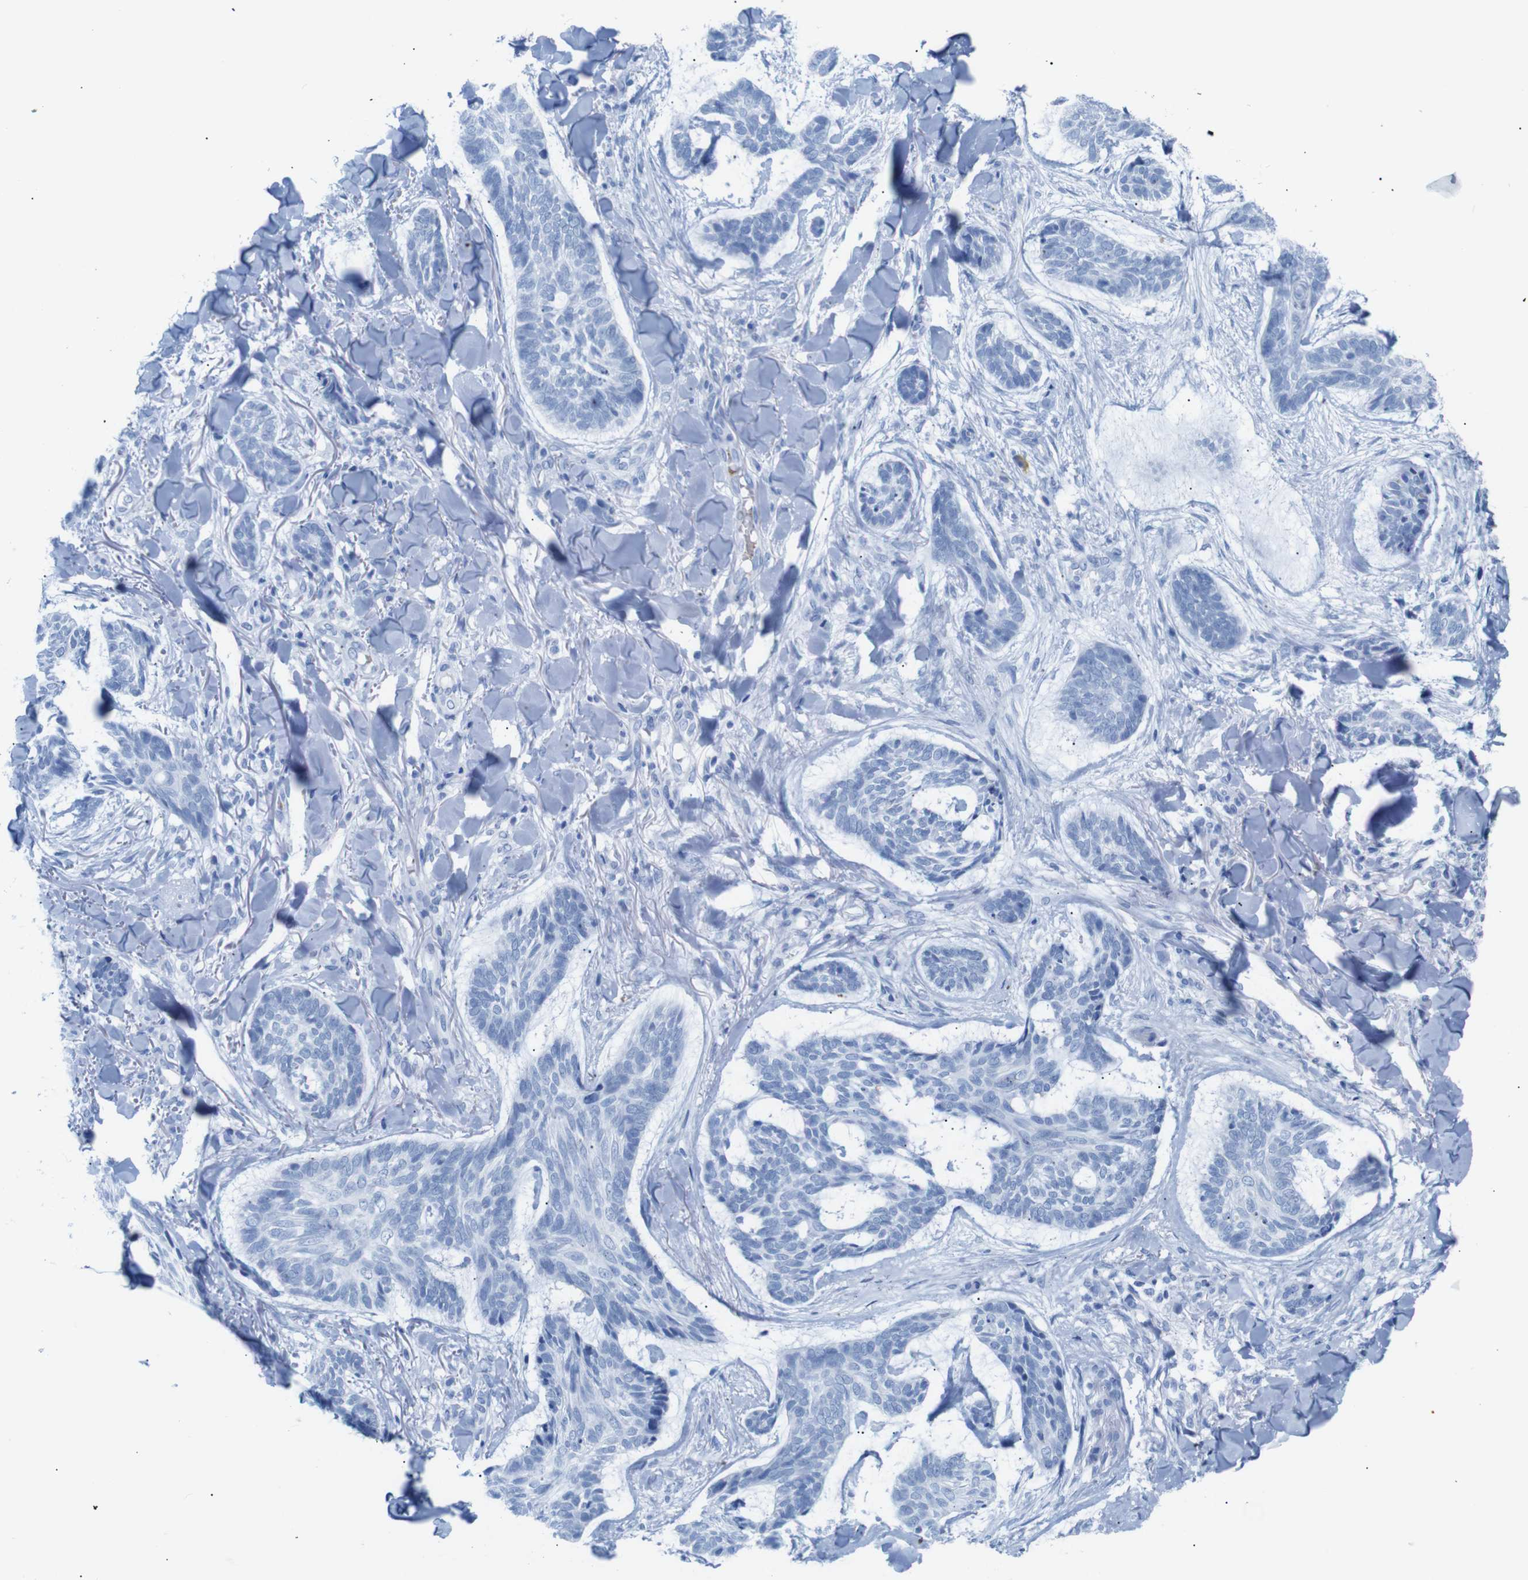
{"staining": {"intensity": "negative", "quantity": "none", "location": "none"}, "tissue": "skin cancer", "cell_type": "Tumor cells", "image_type": "cancer", "snomed": [{"axis": "morphology", "description": "Basal cell carcinoma"}, {"axis": "topography", "description": "Skin"}], "caption": "Immunohistochemical staining of skin cancer (basal cell carcinoma) exhibits no significant positivity in tumor cells.", "gene": "ERVMER34-1", "patient": {"sex": "male", "age": 43}}